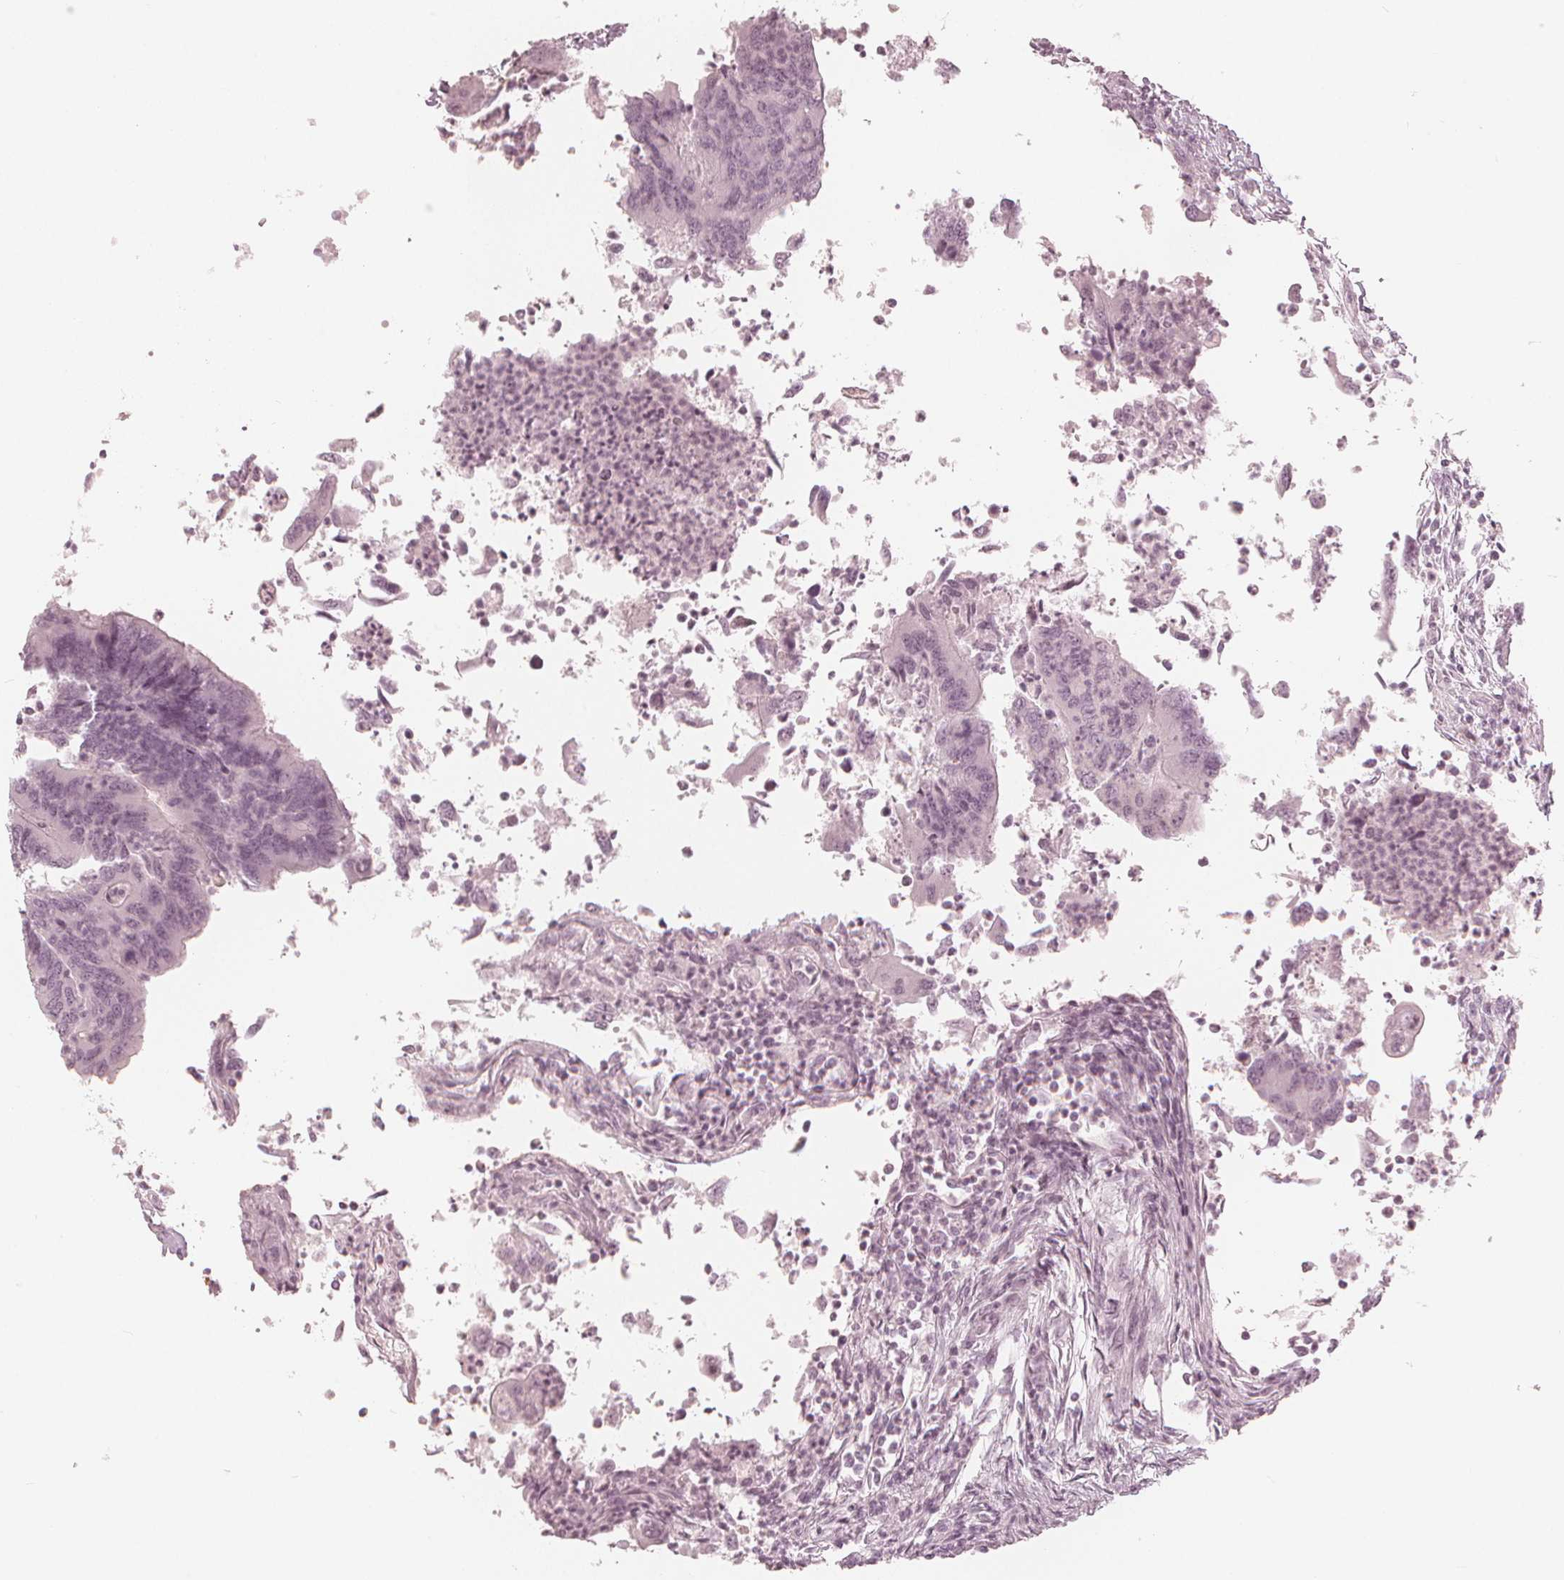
{"staining": {"intensity": "negative", "quantity": "none", "location": "none"}, "tissue": "colorectal cancer", "cell_type": "Tumor cells", "image_type": "cancer", "snomed": [{"axis": "morphology", "description": "Adenocarcinoma, NOS"}, {"axis": "topography", "description": "Colon"}], "caption": "This is an immunohistochemistry (IHC) photomicrograph of adenocarcinoma (colorectal). There is no positivity in tumor cells.", "gene": "PAEP", "patient": {"sex": "female", "age": 67}}